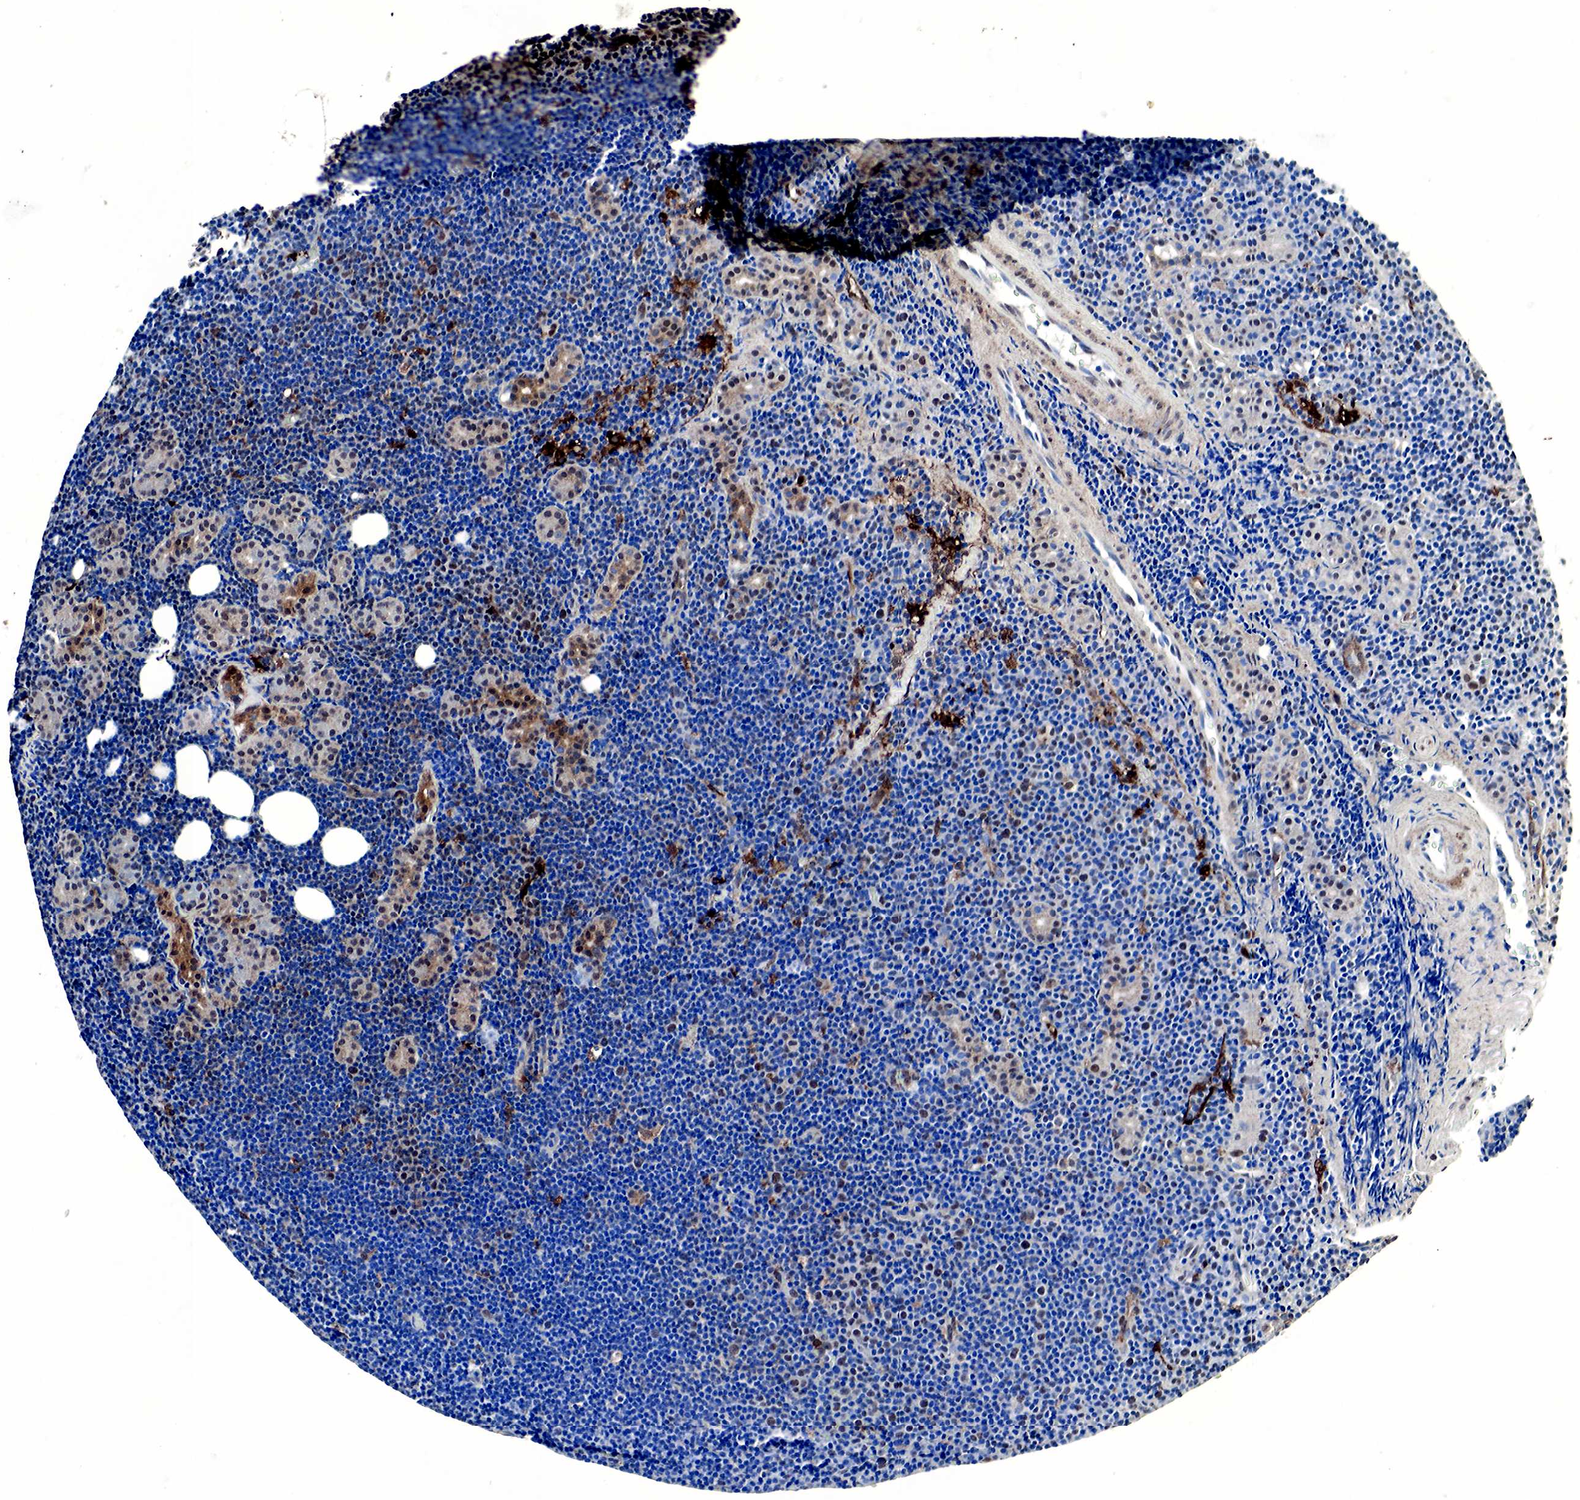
{"staining": {"intensity": "negative", "quantity": "none", "location": "none"}, "tissue": "lymphoma", "cell_type": "Tumor cells", "image_type": "cancer", "snomed": [{"axis": "morphology", "description": "Malignant lymphoma, non-Hodgkin's type, Low grade"}, {"axis": "topography", "description": "Lymph node"}], "caption": "Immunohistochemical staining of lymphoma reveals no significant positivity in tumor cells.", "gene": "SPIN1", "patient": {"sex": "male", "age": 57}}